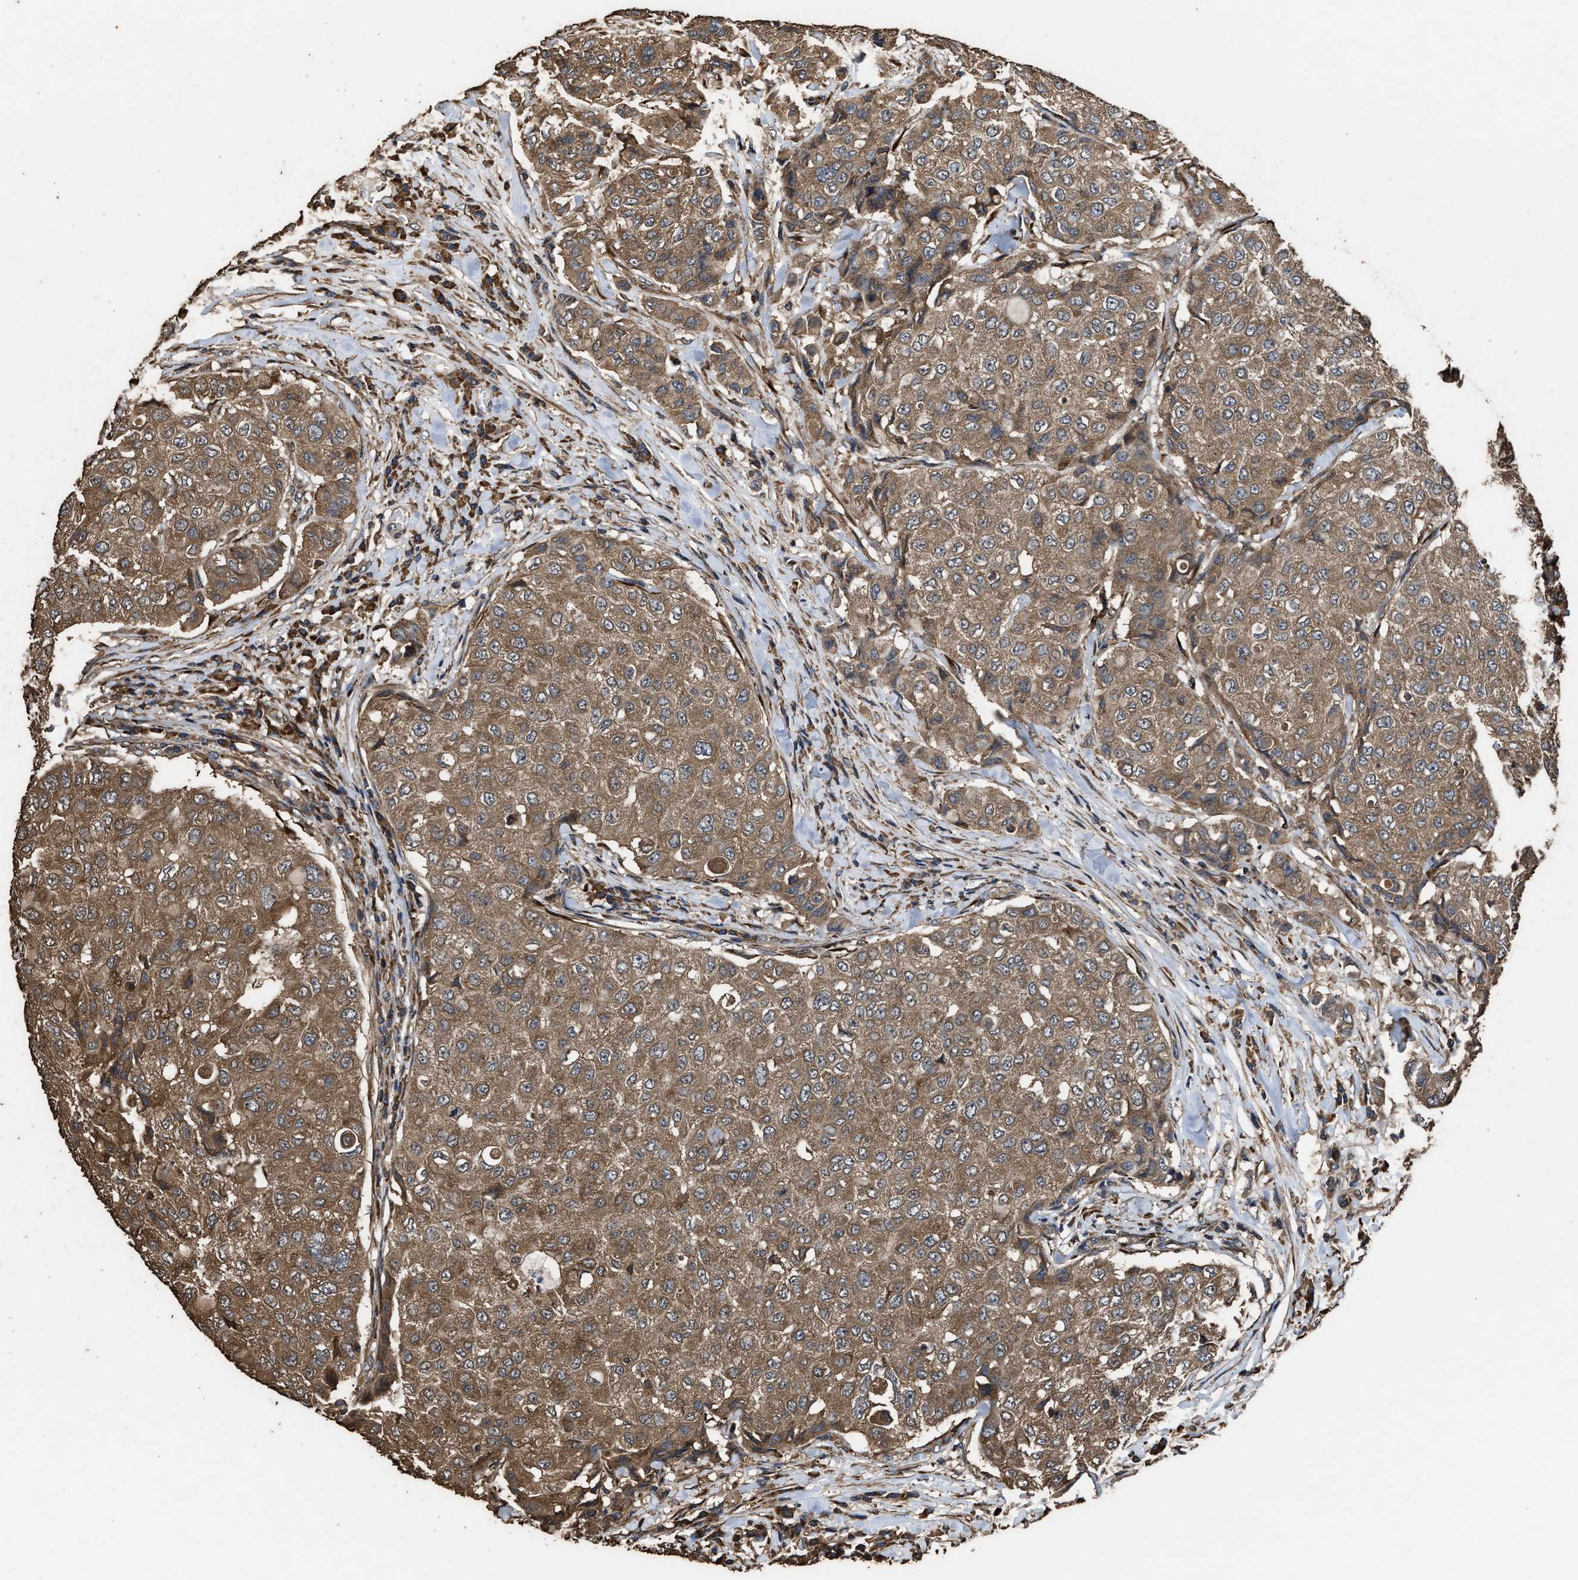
{"staining": {"intensity": "moderate", "quantity": ">75%", "location": "cytoplasmic/membranous"}, "tissue": "breast cancer", "cell_type": "Tumor cells", "image_type": "cancer", "snomed": [{"axis": "morphology", "description": "Duct carcinoma"}, {"axis": "topography", "description": "Breast"}], "caption": "IHC (DAB) staining of breast cancer displays moderate cytoplasmic/membranous protein expression in approximately >75% of tumor cells. Using DAB (brown) and hematoxylin (blue) stains, captured at high magnification using brightfield microscopy.", "gene": "ZMYND19", "patient": {"sex": "female", "age": 27}}